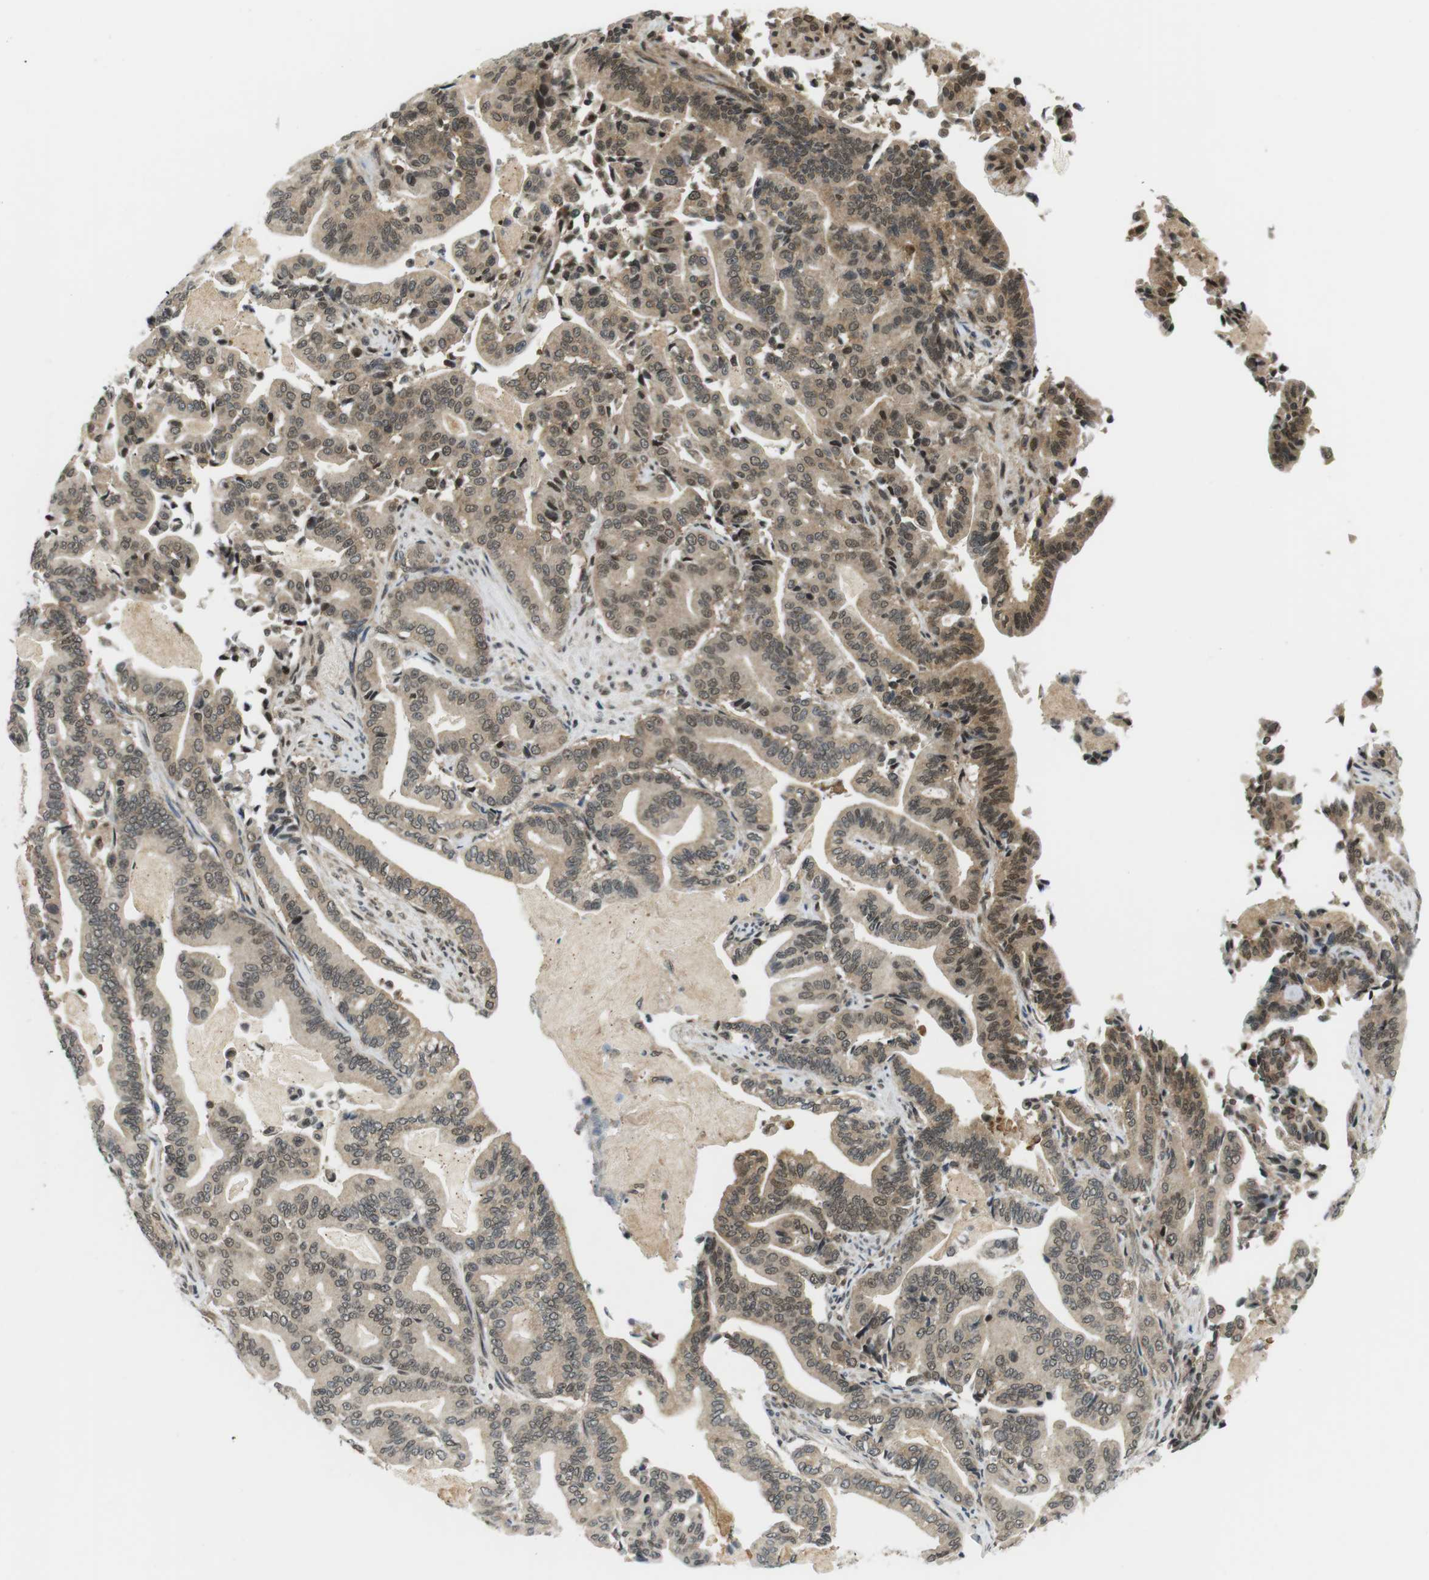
{"staining": {"intensity": "moderate", "quantity": "25%-75%", "location": "cytoplasmic/membranous,nuclear"}, "tissue": "pancreatic cancer", "cell_type": "Tumor cells", "image_type": "cancer", "snomed": [{"axis": "morphology", "description": "Normal tissue, NOS"}, {"axis": "morphology", "description": "Adenocarcinoma, NOS"}, {"axis": "topography", "description": "Pancreas"}], "caption": "This photomicrograph reveals immunohistochemistry (IHC) staining of adenocarcinoma (pancreatic), with medium moderate cytoplasmic/membranous and nuclear positivity in about 25%-75% of tumor cells.", "gene": "CSNK2B", "patient": {"sex": "male", "age": 63}}